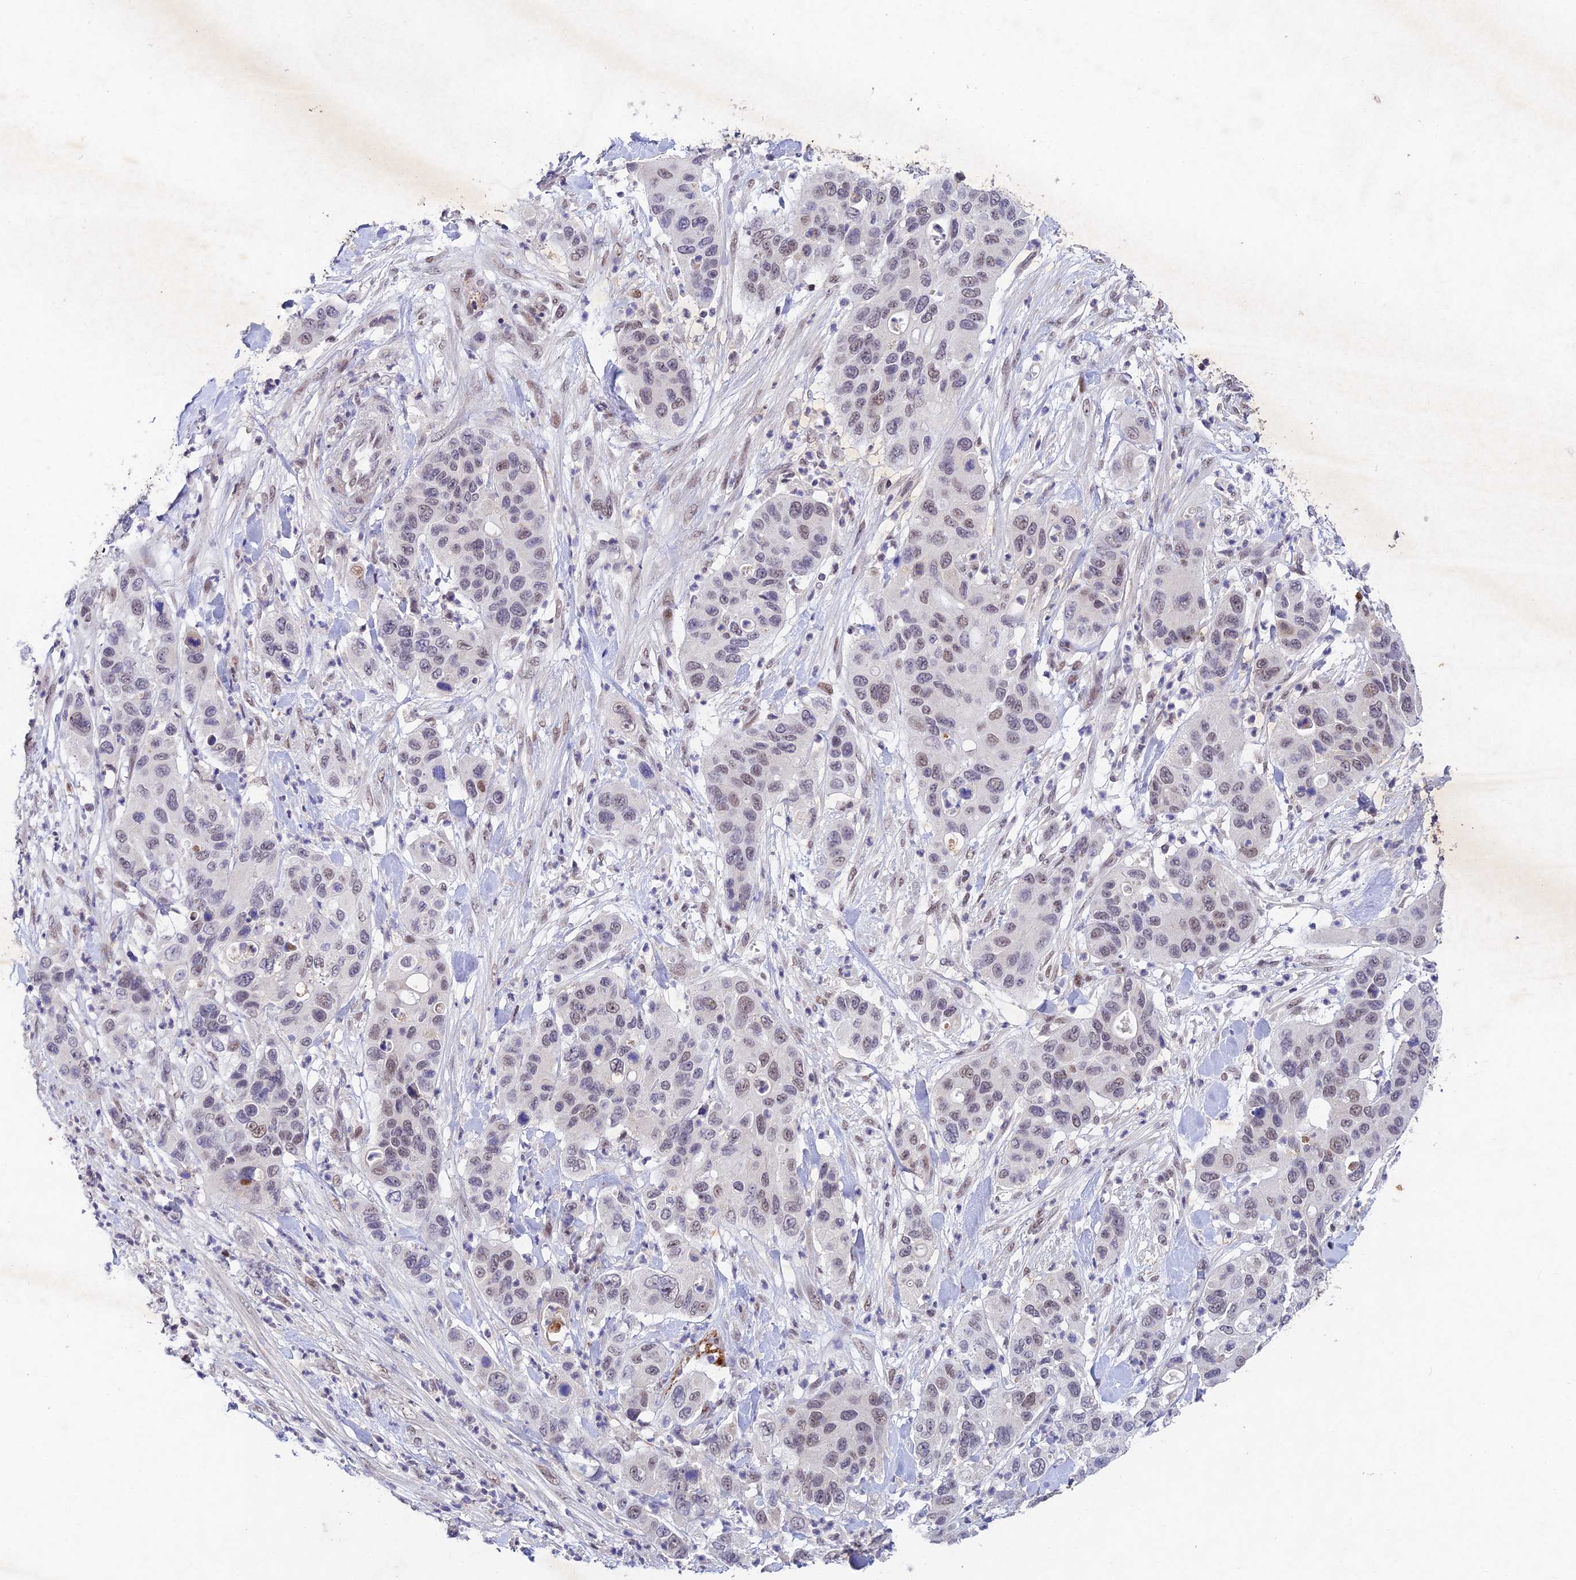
{"staining": {"intensity": "weak", "quantity": "25%-75%", "location": "nuclear"}, "tissue": "pancreatic cancer", "cell_type": "Tumor cells", "image_type": "cancer", "snomed": [{"axis": "morphology", "description": "Adenocarcinoma, NOS"}, {"axis": "topography", "description": "Pancreas"}], "caption": "Immunohistochemical staining of adenocarcinoma (pancreatic) reveals weak nuclear protein positivity in approximately 25%-75% of tumor cells.", "gene": "RAVER1", "patient": {"sex": "female", "age": 71}}